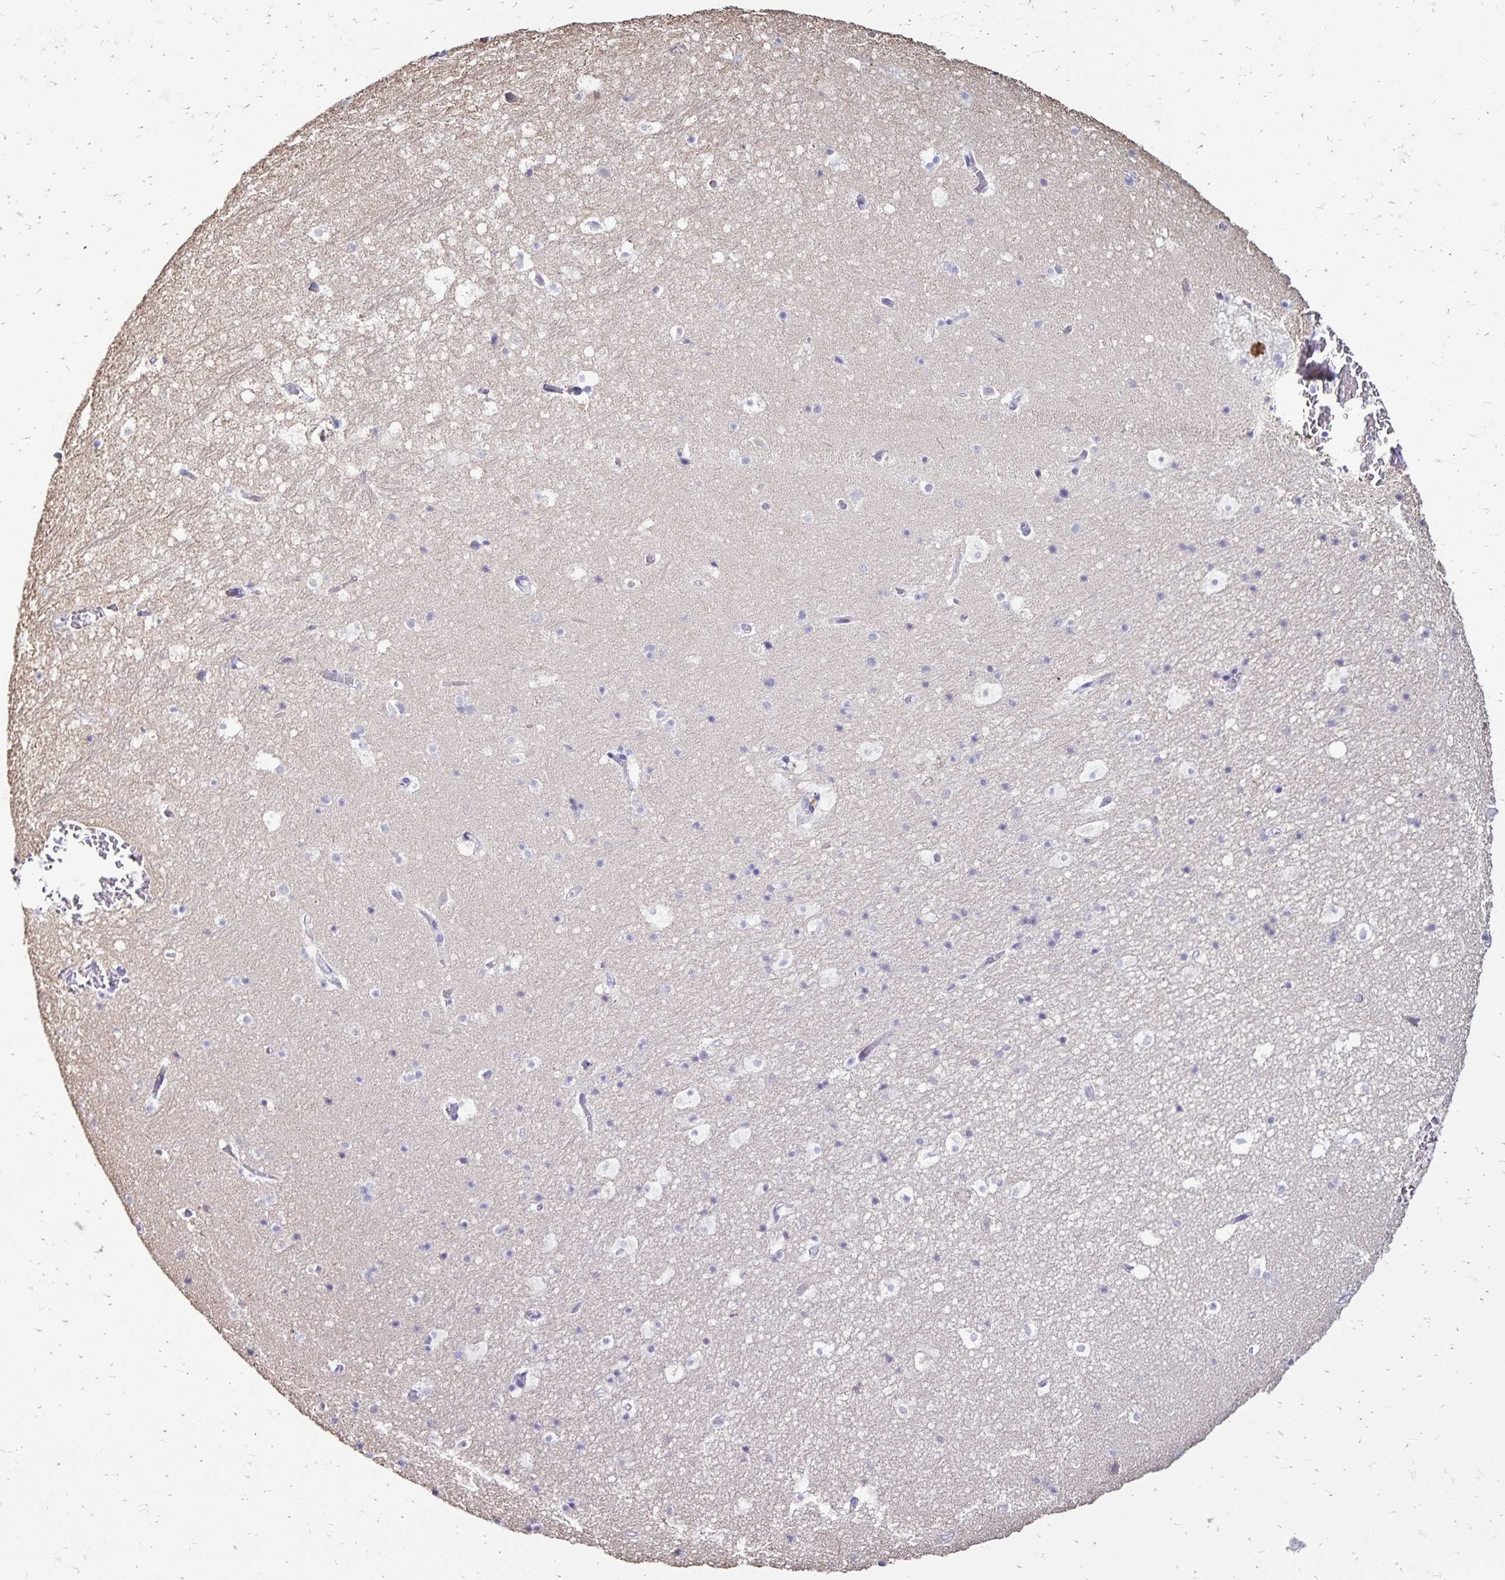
{"staining": {"intensity": "negative", "quantity": "none", "location": "none"}, "tissue": "hippocampus", "cell_type": "Glial cells", "image_type": "normal", "snomed": [{"axis": "morphology", "description": "Normal tissue, NOS"}, {"axis": "topography", "description": "Hippocampus"}], "caption": "Immunohistochemical staining of unremarkable human hippocampus reveals no significant positivity in glial cells.", "gene": "EVPL", "patient": {"sex": "male", "age": 26}}